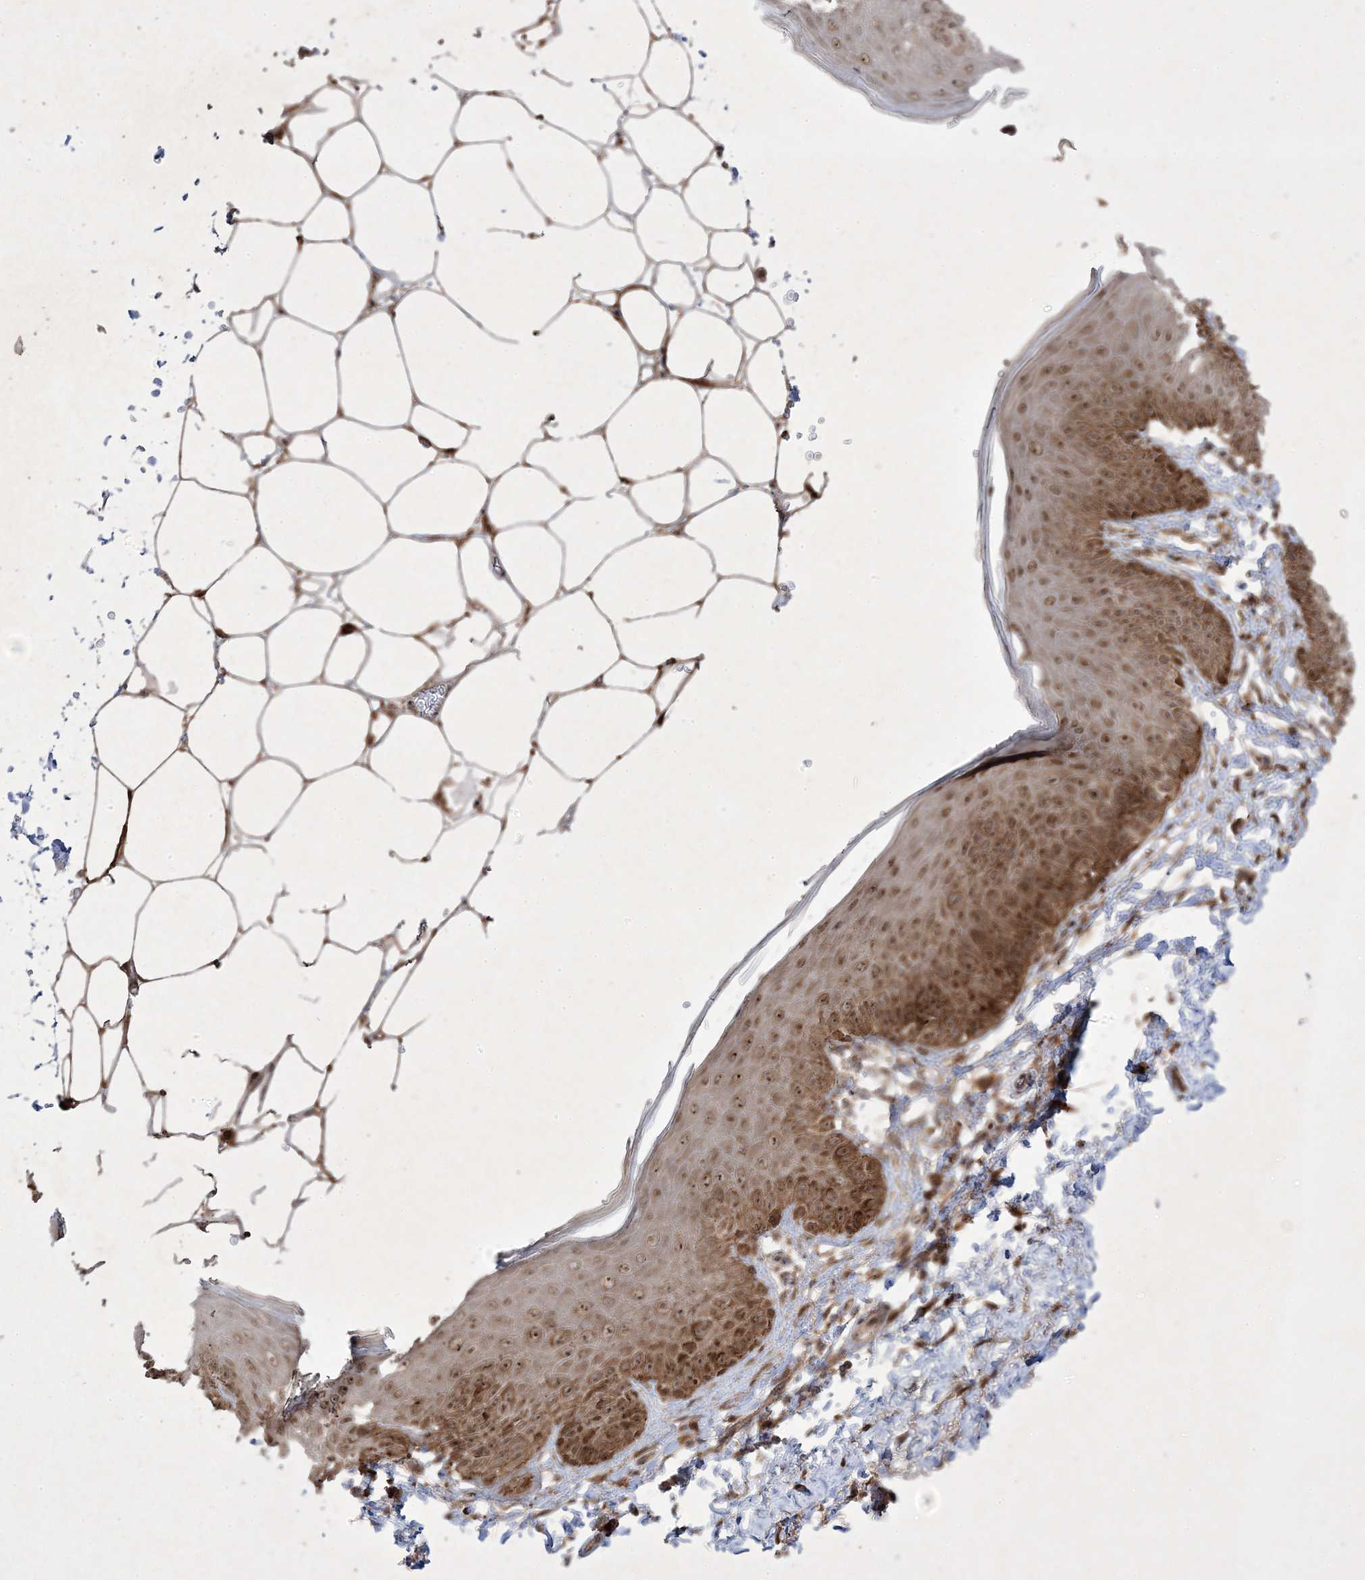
{"staining": {"intensity": "moderate", "quantity": ">75%", "location": "cytoplasmic/membranous,nuclear"}, "tissue": "skin", "cell_type": "Epidermal cells", "image_type": "normal", "snomed": [{"axis": "morphology", "description": "Normal tissue, NOS"}, {"axis": "topography", "description": "Anal"}], "caption": "Moderate cytoplasmic/membranous,nuclear expression is present in about >75% of epidermal cells in unremarkable skin. The protein is stained brown, and the nuclei are stained in blue (DAB (3,3'-diaminobenzidine) IHC with brightfield microscopy, high magnification).", "gene": "PLEKHM2", "patient": {"sex": "male", "age": 44}}